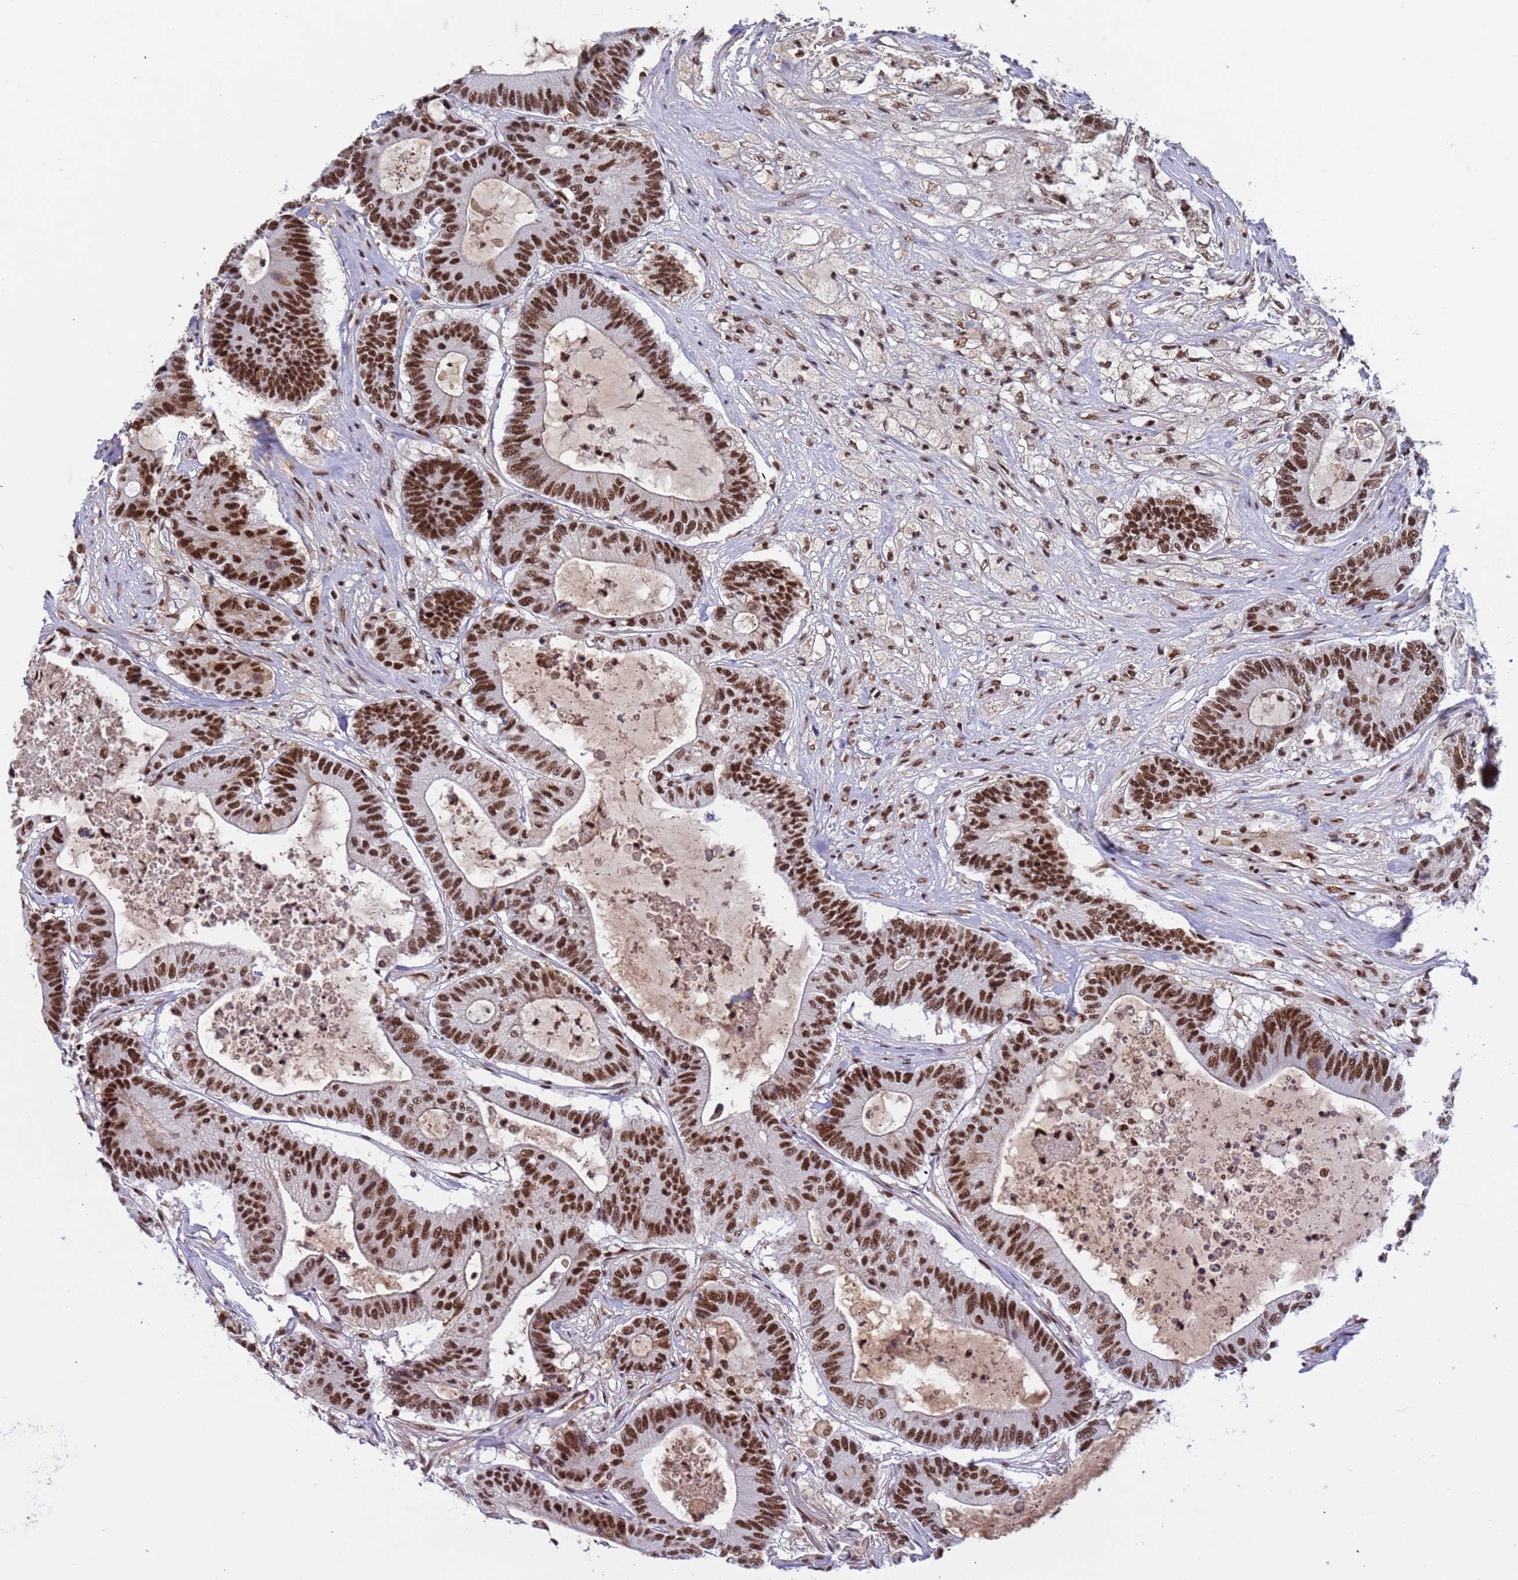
{"staining": {"intensity": "strong", "quantity": ">75%", "location": "nuclear"}, "tissue": "colorectal cancer", "cell_type": "Tumor cells", "image_type": "cancer", "snomed": [{"axis": "morphology", "description": "Adenocarcinoma, NOS"}, {"axis": "topography", "description": "Colon"}], "caption": "Approximately >75% of tumor cells in colorectal adenocarcinoma demonstrate strong nuclear protein staining as visualized by brown immunohistochemical staining.", "gene": "SRRT", "patient": {"sex": "female", "age": 84}}